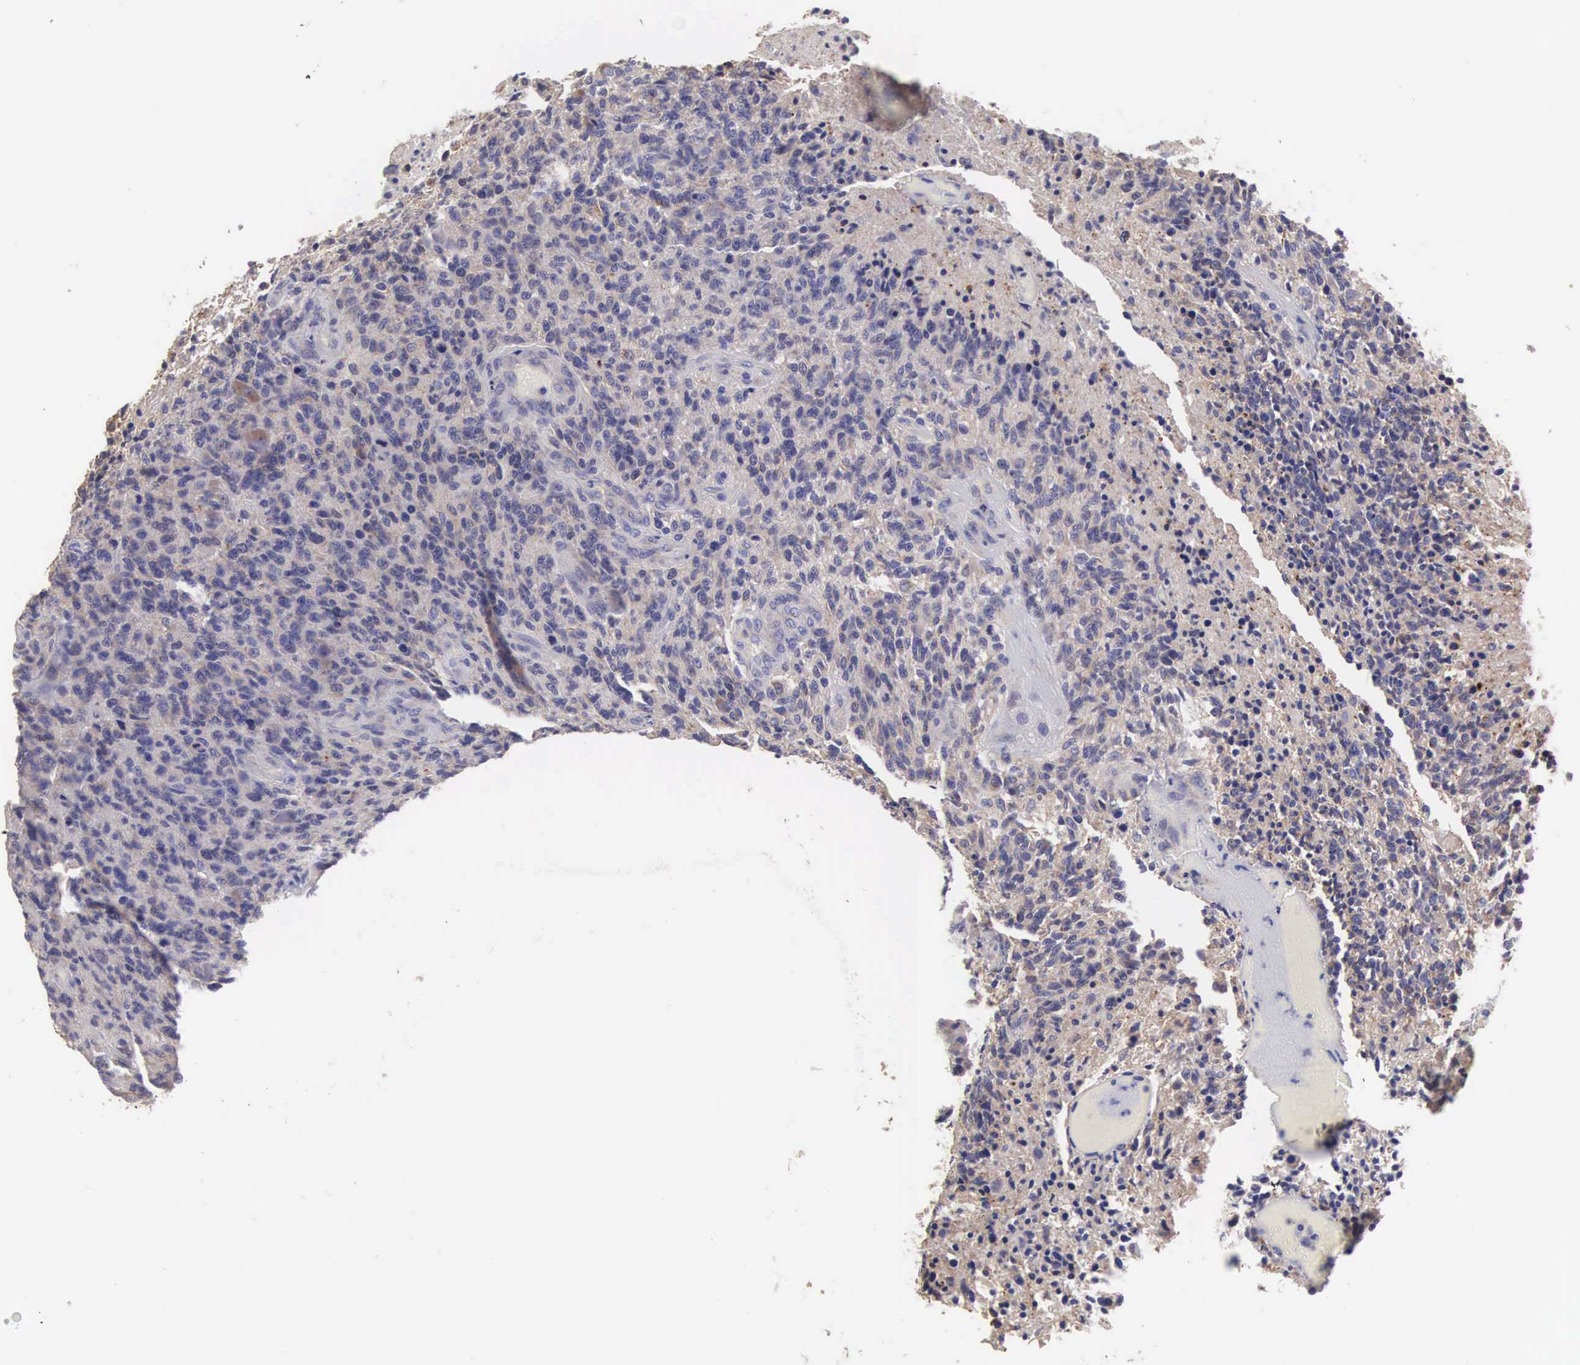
{"staining": {"intensity": "negative", "quantity": "none", "location": "none"}, "tissue": "glioma", "cell_type": "Tumor cells", "image_type": "cancer", "snomed": [{"axis": "morphology", "description": "Glioma, malignant, High grade"}, {"axis": "topography", "description": "Brain"}], "caption": "An image of high-grade glioma (malignant) stained for a protein displays no brown staining in tumor cells.", "gene": "SLITRK4", "patient": {"sex": "male", "age": 36}}